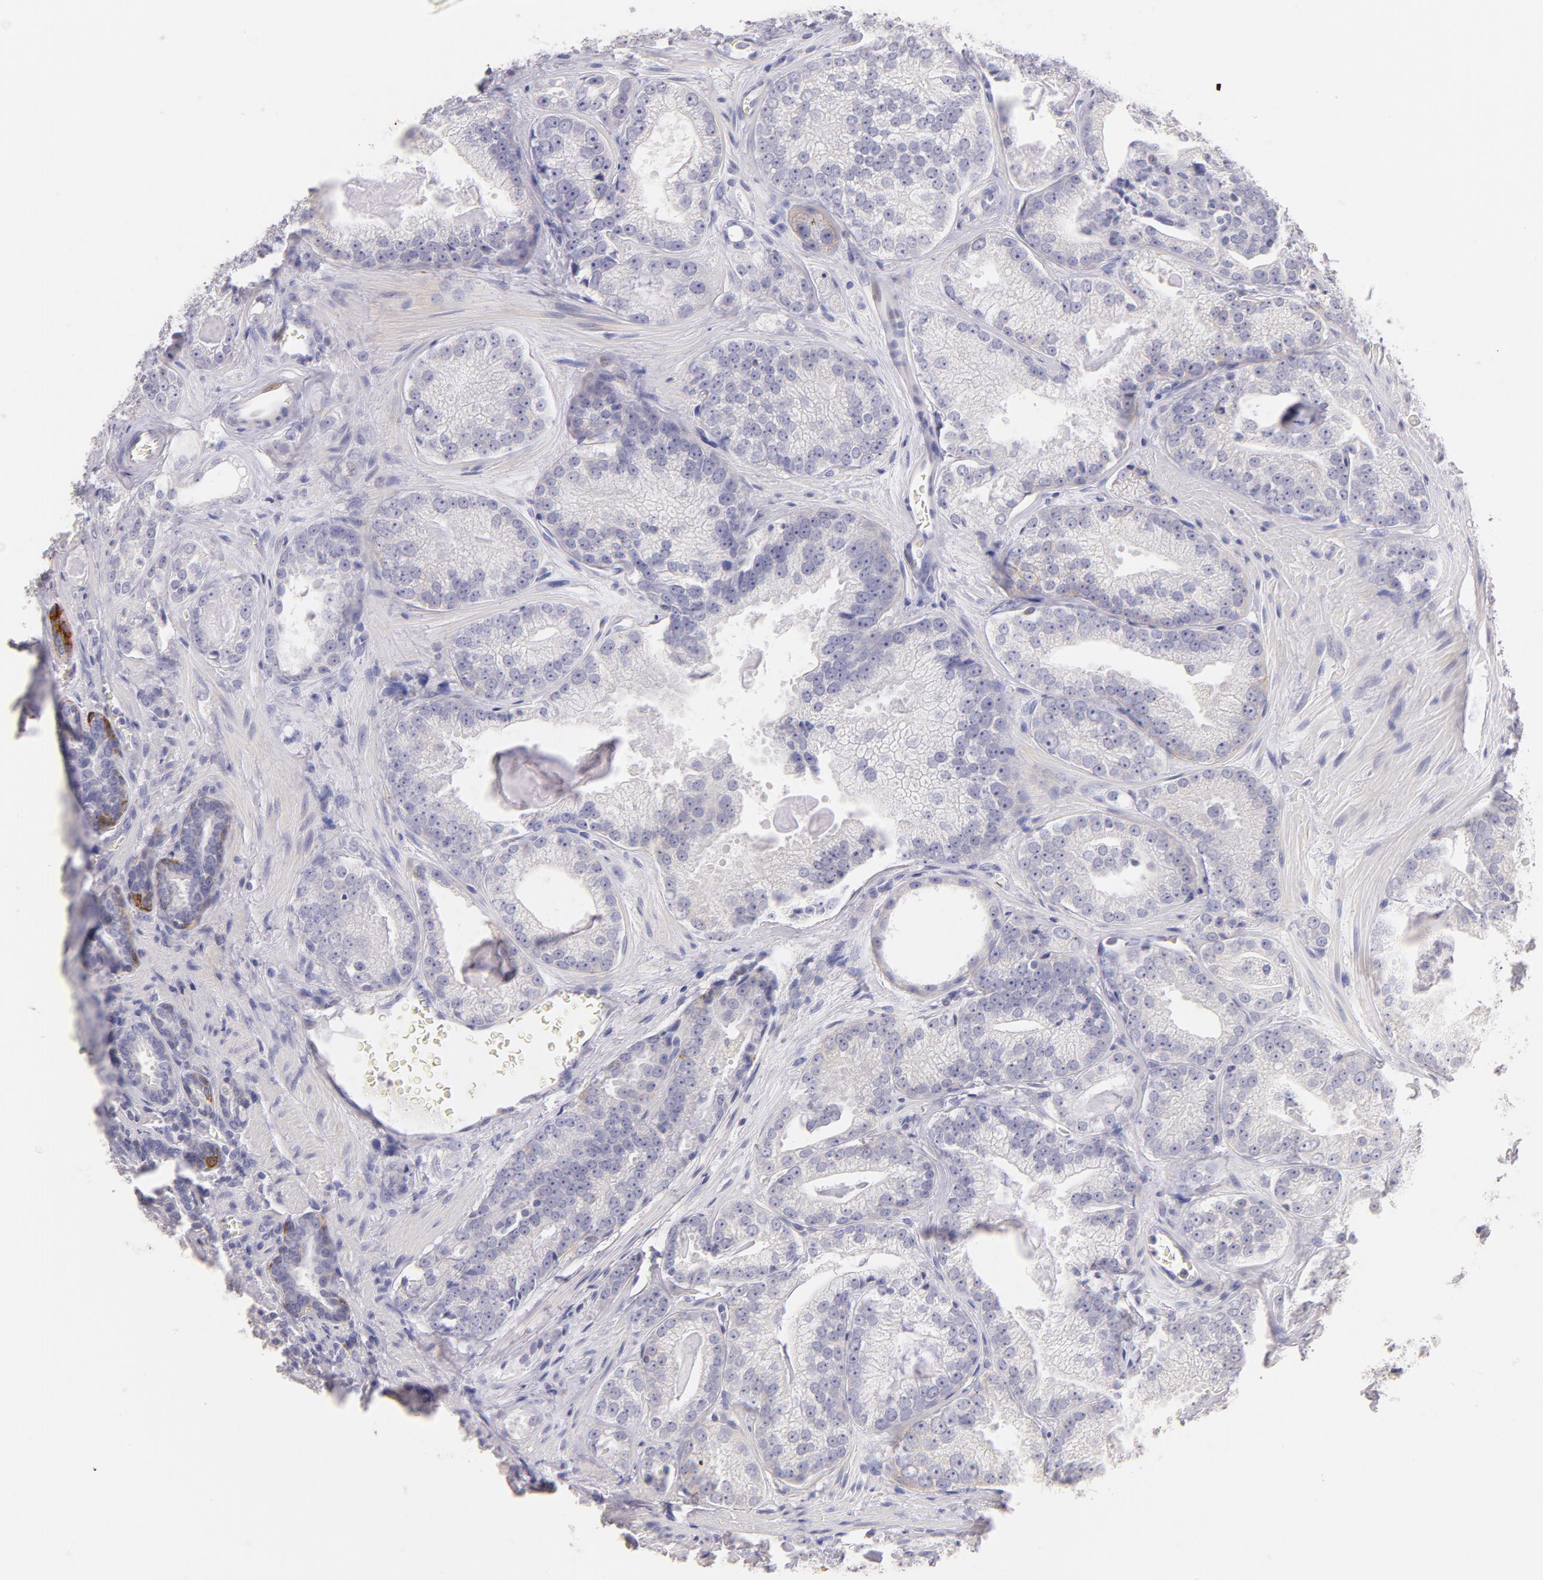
{"staining": {"intensity": "weak", "quantity": "<25%", "location": "cytoplasmic/membranous"}, "tissue": "prostate cancer", "cell_type": "Tumor cells", "image_type": "cancer", "snomed": [{"axis": "morphology", "description": "Adenocarcinoma, Medium grade"}, {"axis": "topography", "description": "Prostate"}], "caption": "Human prostate cancer stained for a protein using immunohistochemistry displays no staining in tumor cells.", "gene": "CD44", "patient": {"sex": "male", "age": 68}}